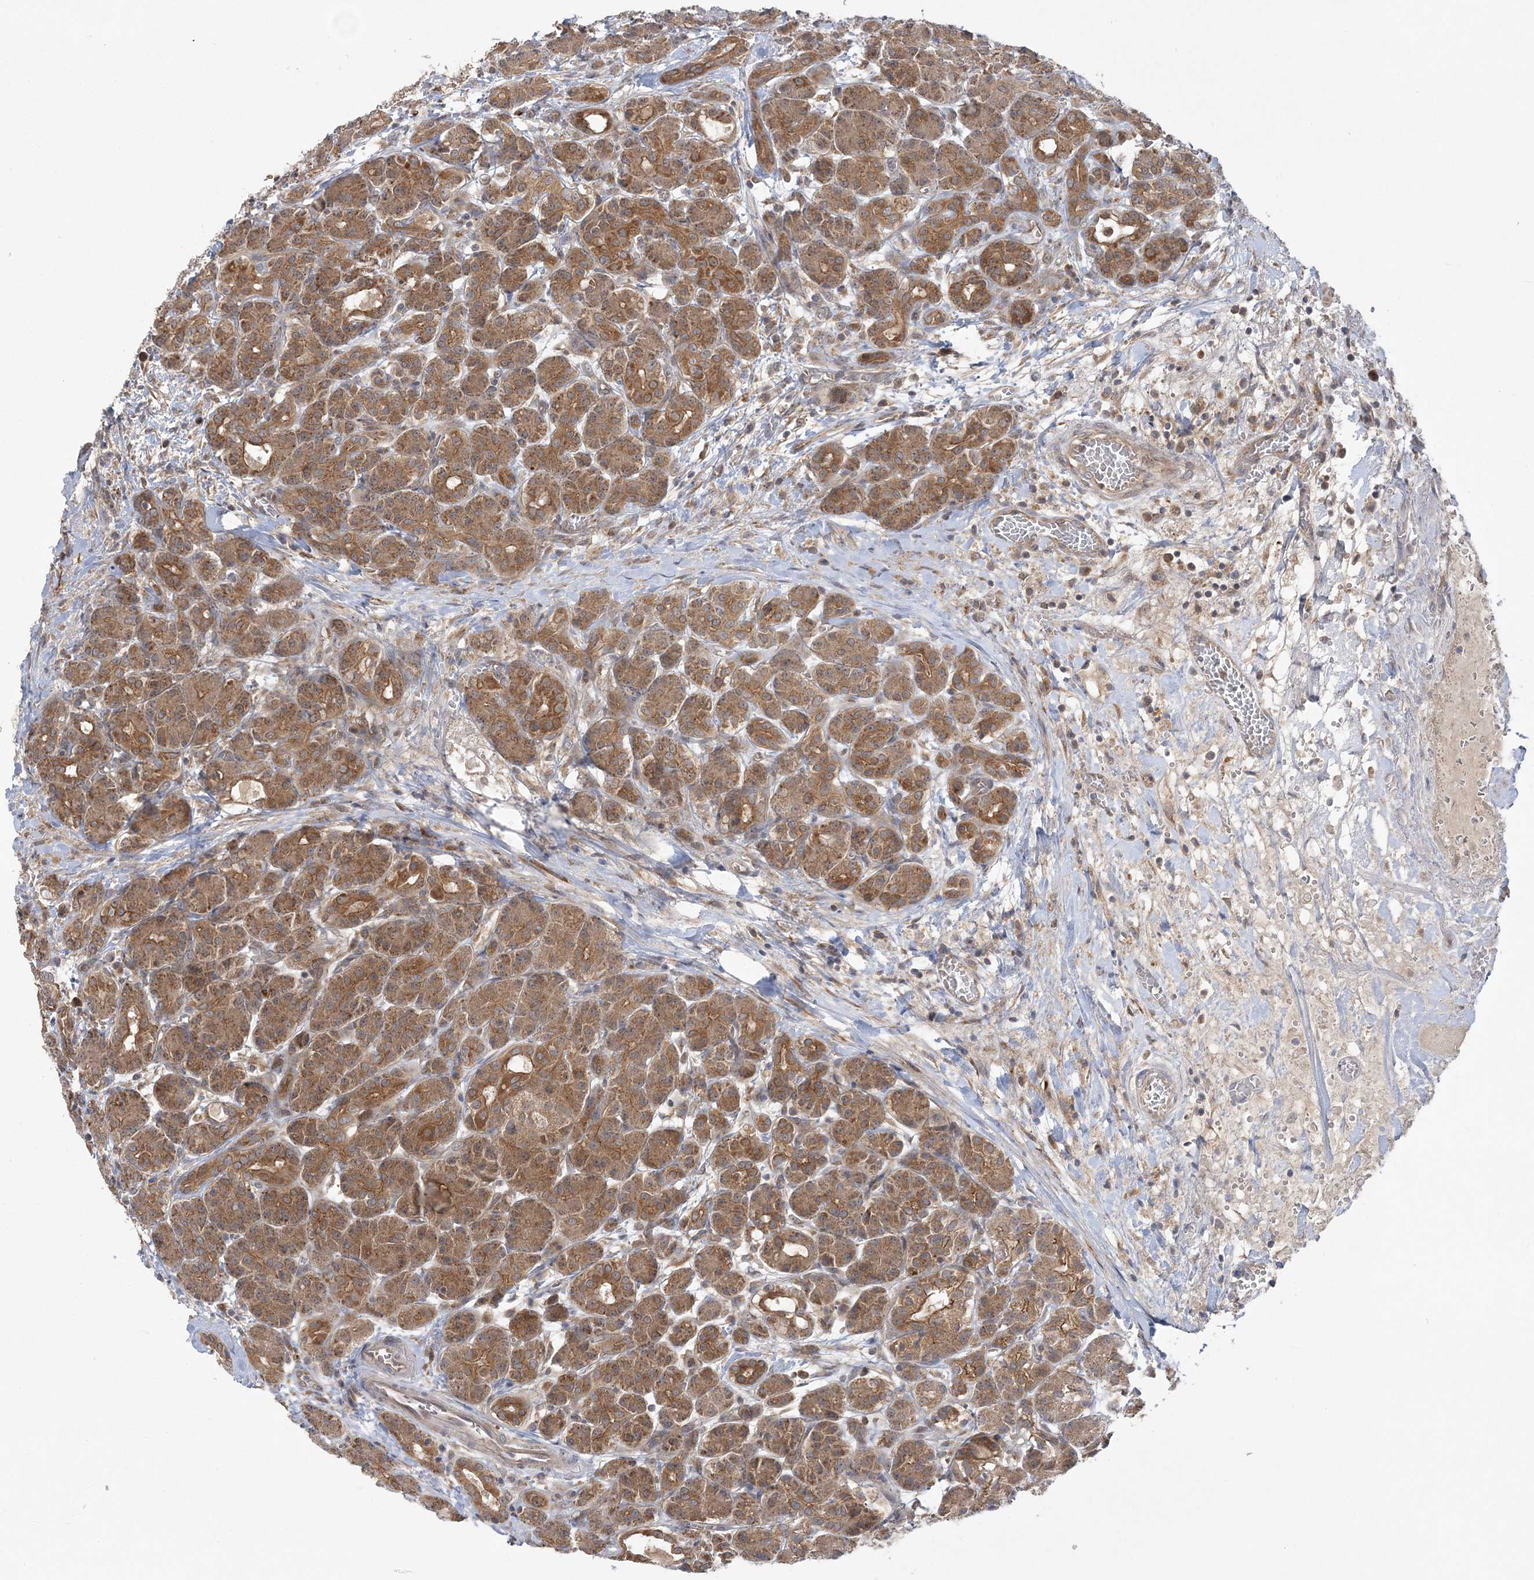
{"staining": {"intensity": "strong", "quantity": ">75%", "location": "cytoplasmic/membranous"}, "tissue": "pancreas", "cell_type": "Exocrine glandular cells", "image_type": "normal", "snomed": [{"axis": "morphology", "description": "Normal tissue, NOS"}, {"axis": "topography", "description": "Pancreas"}], "caption": "Strong cytoplasmic/membranous staining is present in approximately >75% of exocrine glandular cells in unremarkable pancreas. The staining was performed using DAB (3,3'-diaminobenzidine), with brown indicating positive protein expression. Nuclei are stained blue with hematoxylin.", "gene": "MMADHC", "patient": {"sex": "male", "age": 63}}